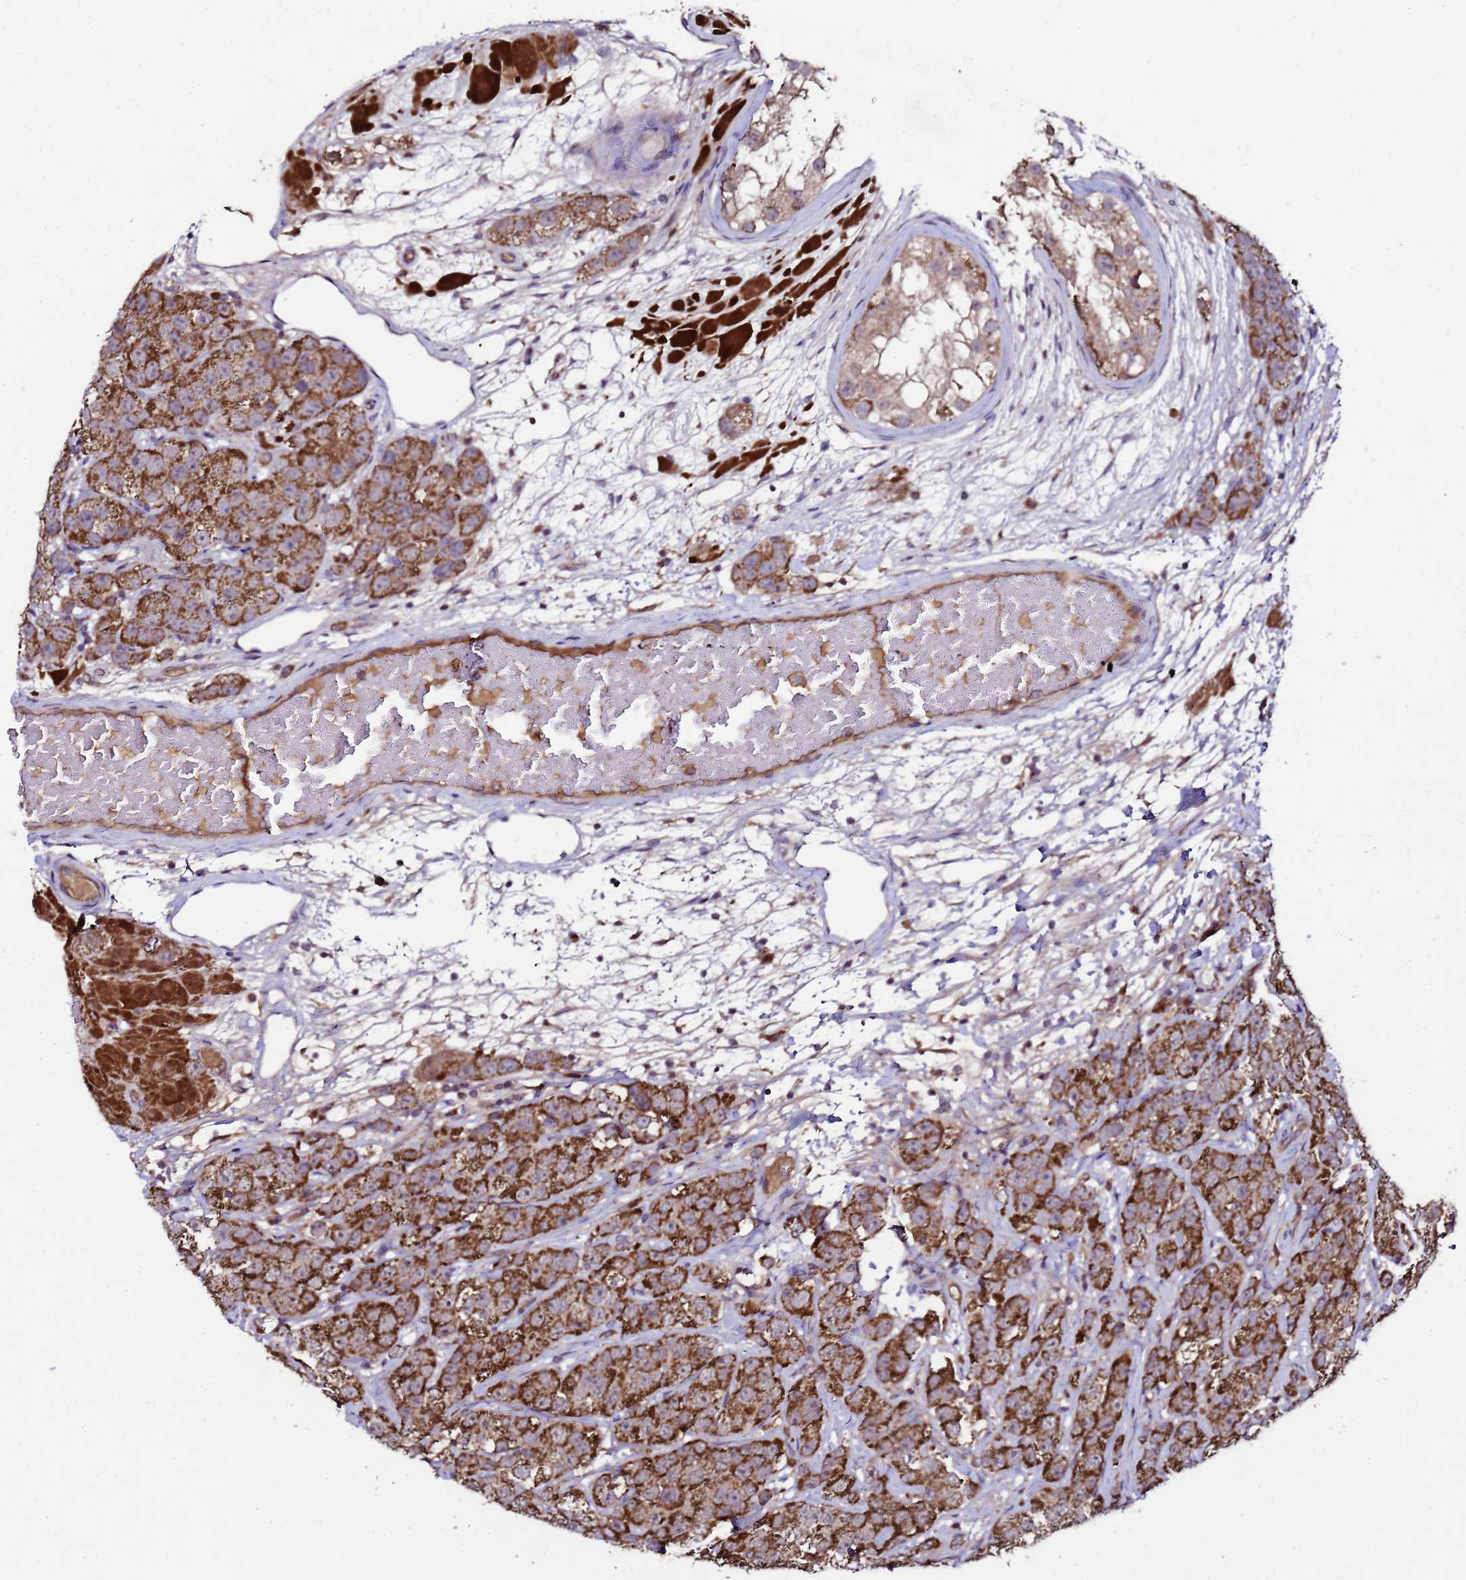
{"staining": {"intensity": "strong", "quantity": ">75%", "location": "cytoplasmic/membranous"}, "tissue": "testis cancer", "cell_type": "Tumor cells", "image_type": "cancer", "snomed": [{"axis": "morphology", "description": "Seminoma, NOS"}, {"axis": "topography", "description": "Testis"}], "caption": "An immunohistochemistry micrograph of neoplastic tissue is shown. Protein staining in brown highlights strong cytoplasmic/membranous positivity in testis cancer within tumor cells.", "gene": "HSPBAP1", "patient": {"sex": "male", "age": 28}}